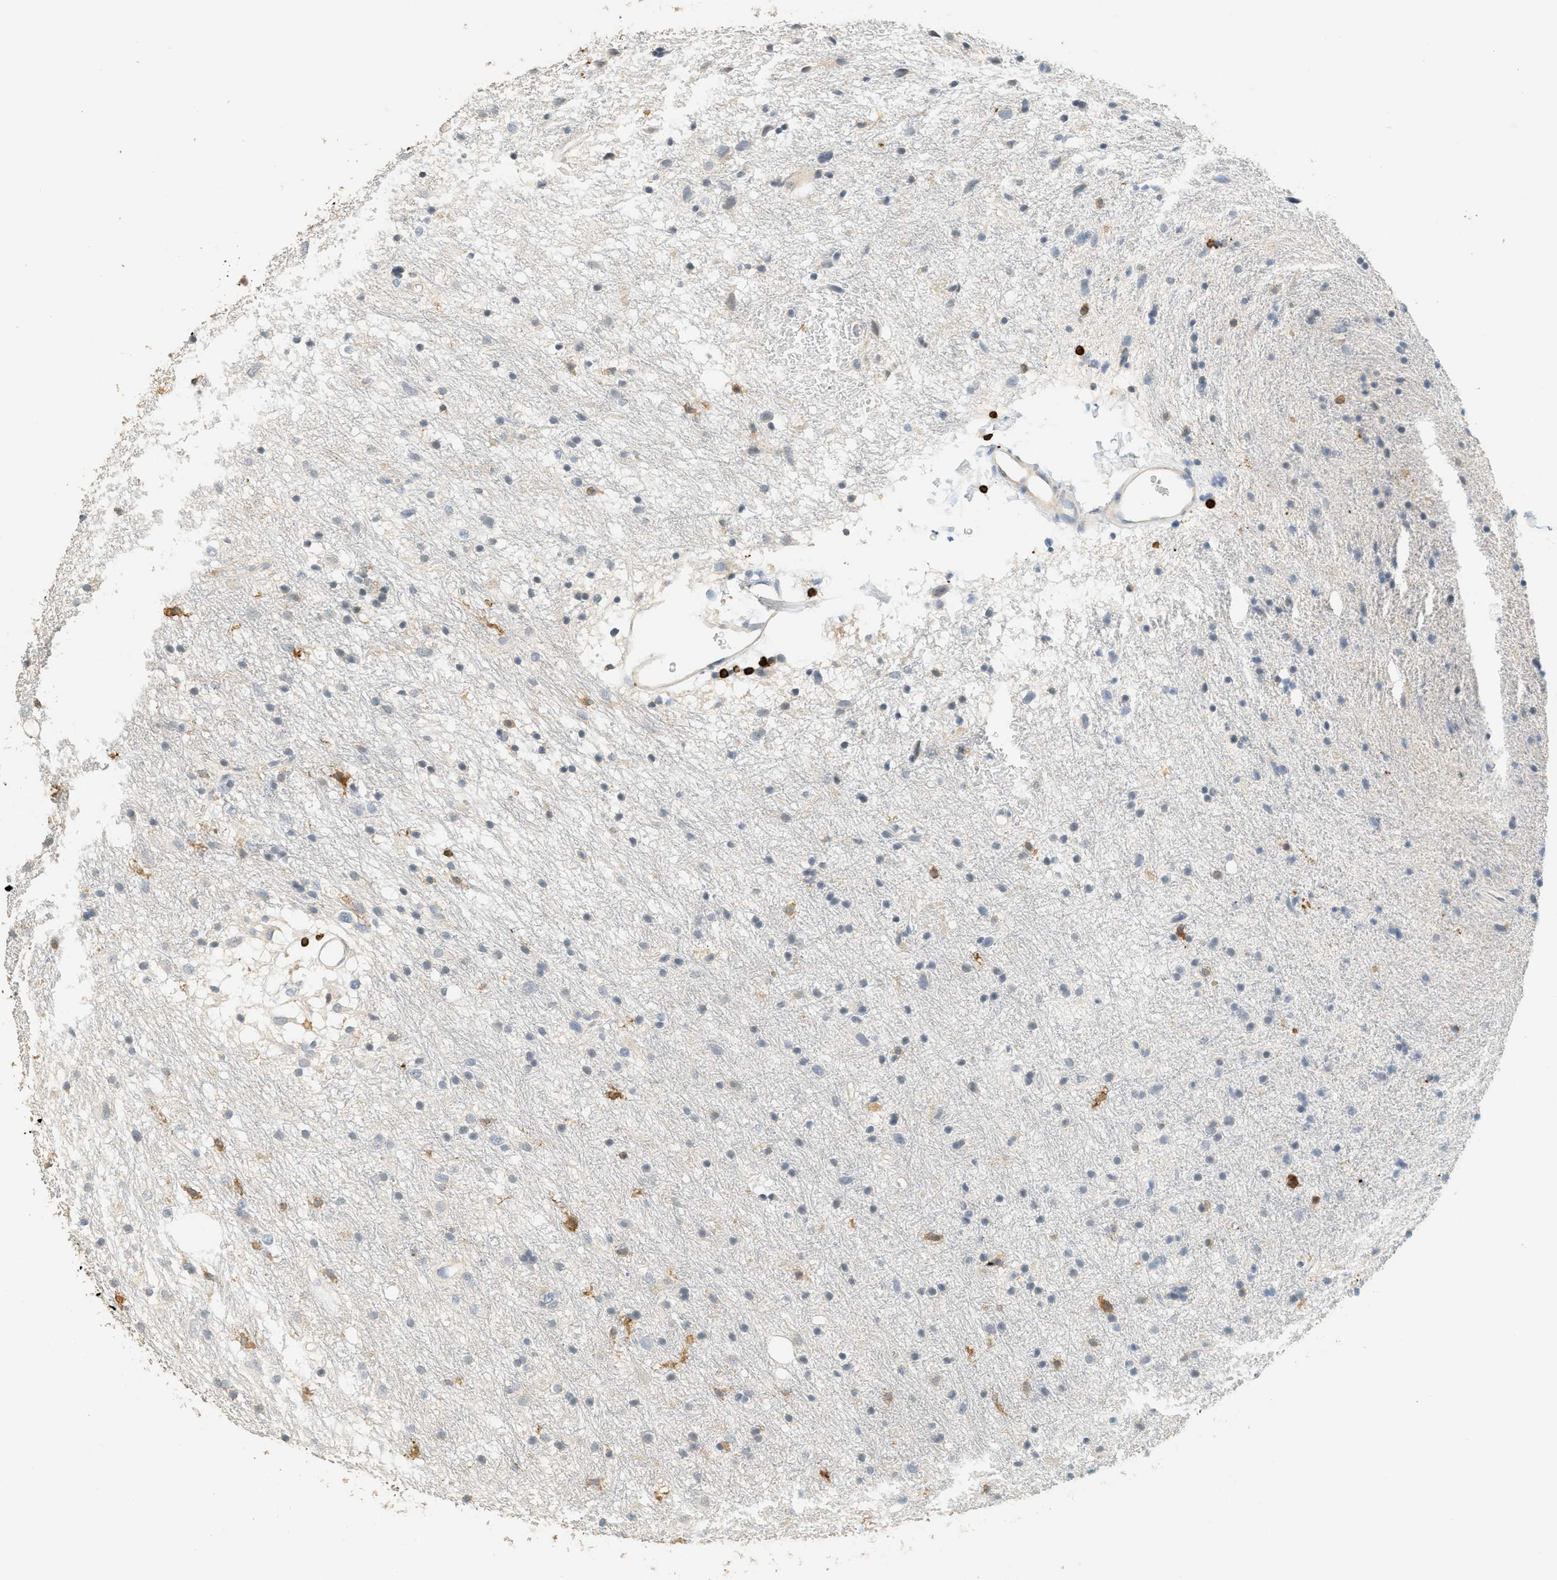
{"staining": {"intensity": "negative", "quantity": "none", "location": "none"}, "tissue": "glioma", "cell_type": "Tumor cells", "image_type": "cancer", "snomed": [{"axis": "morphology", "description": "Glioma, malignant, Low grade"}, {"axis": "topography", "description": "Brain"}], "caption": "This is an IHC image of human low-grade glioma (malignant). There is no expression in tumor cells.", "gene": "LSP1", "patient": {"sex": "male", "age": 77}}